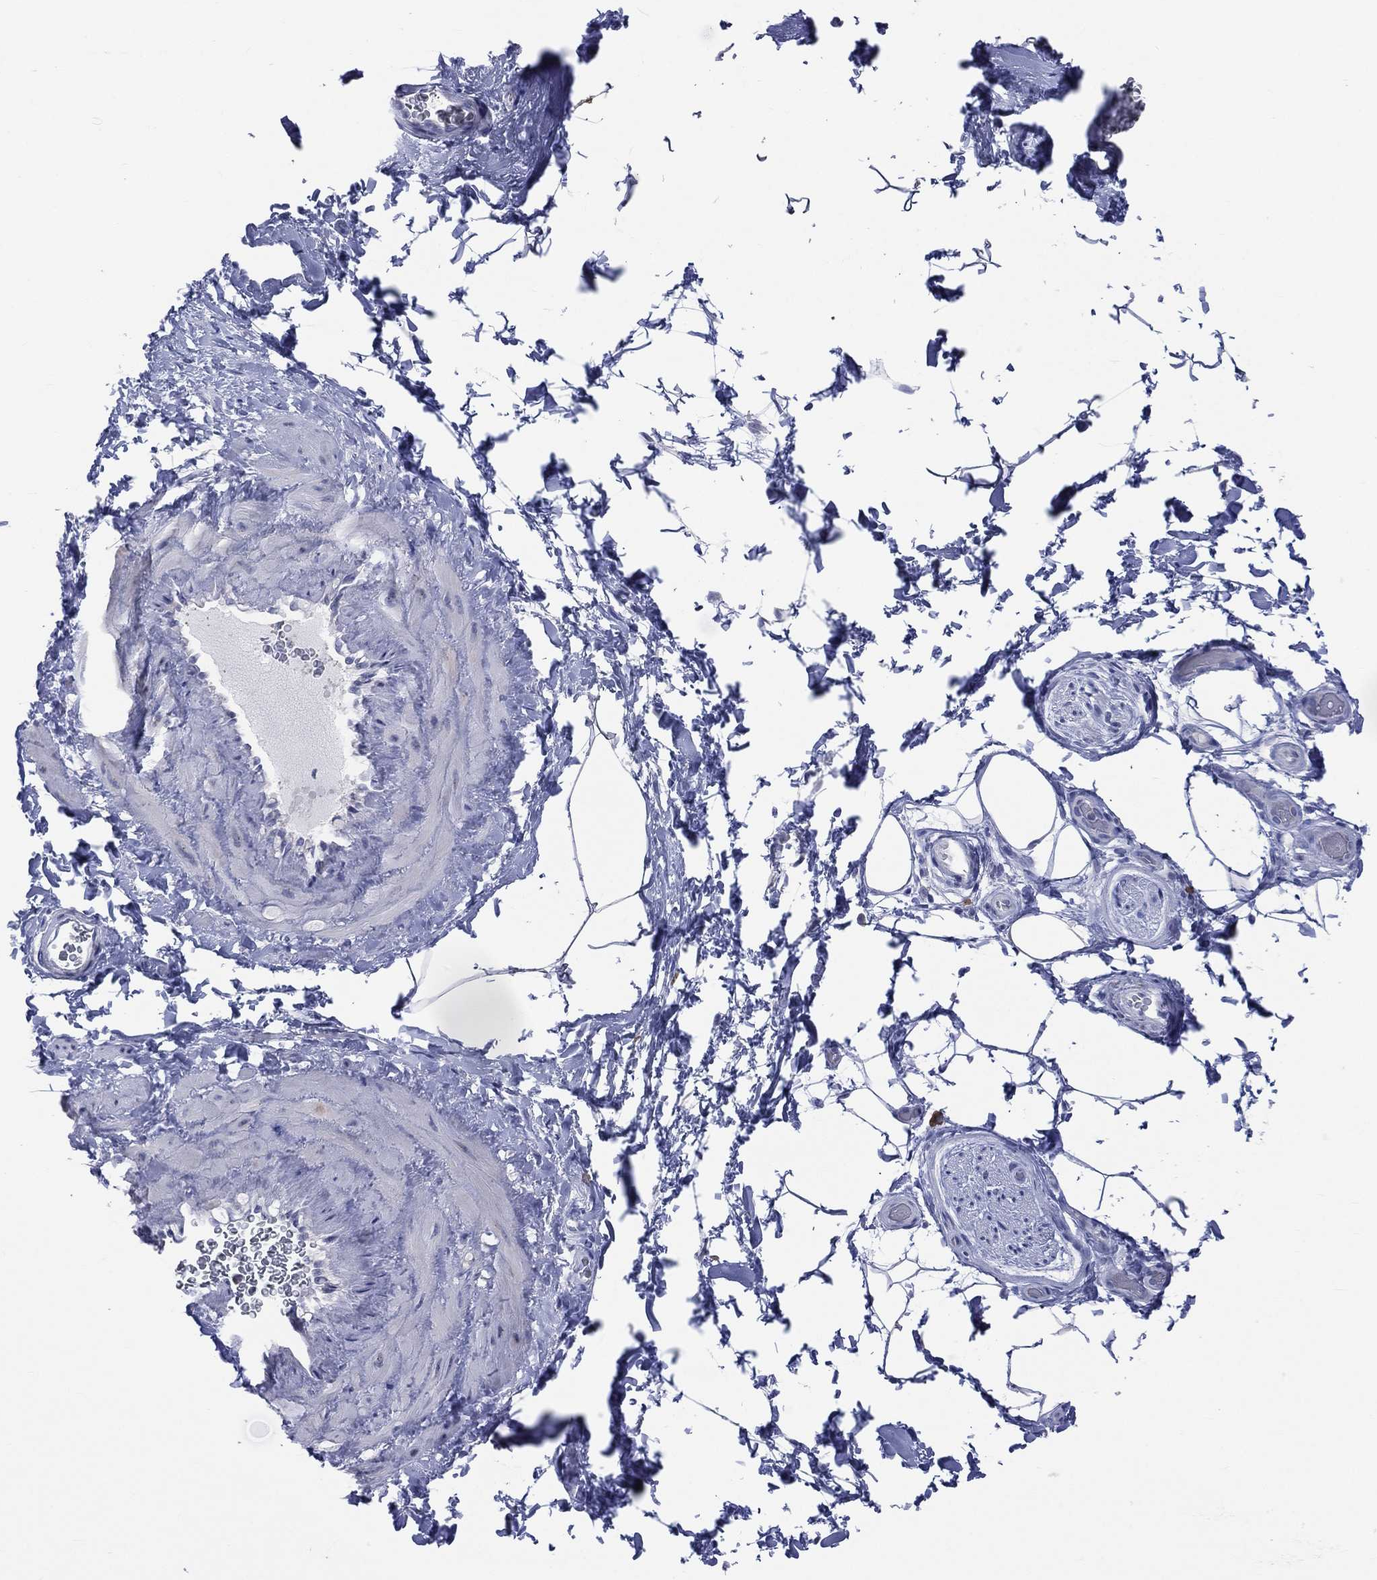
{"staining": {"intensity": "negative", "quantity": "none", "location": "none"}, "tissue": "adipose tissue", "cell_type": "Adipocytes", "image_type": "normal", "snomed": [{"axis": "morphology", "description": "Normal tissue, NOS"}, {"axis": "topography", "description": "Soft tissue"}, {"axis": "topography", "description": "Vascular tissue"}], "caption": "Protein analysis of unremarkable adipose tissue demonstrates no significant staining in adipocytes.", "gene": "AKAP3", "patient": {"sex": "male", "age": 41}}